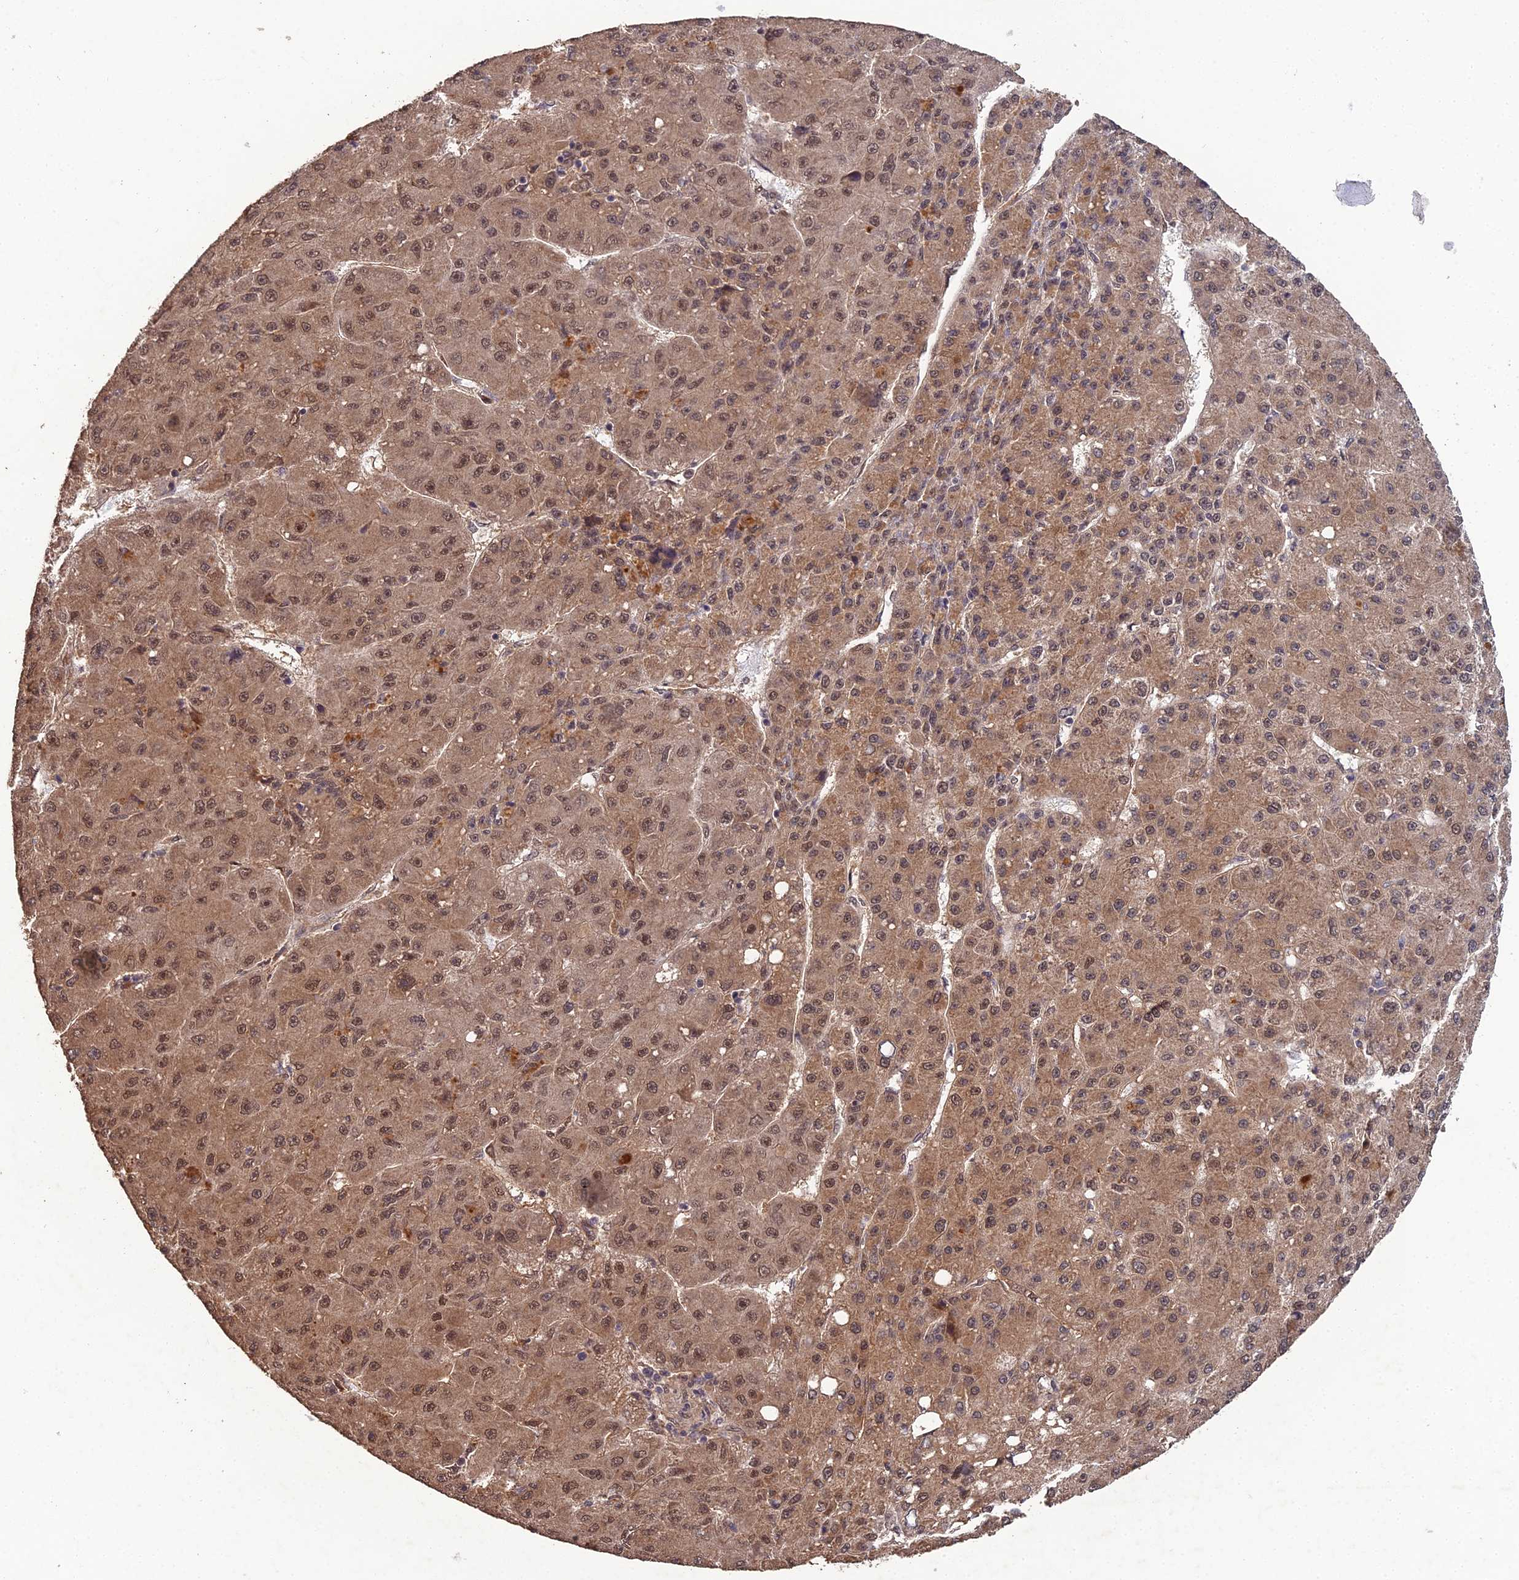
{"staining": {"intensity": "moderate", "quantity": ">75%", "location": "cytoplasmic/membranous,nuclear"}, "tissue": "liver cancer", "cell_type": "Tumor cells", "image_type": "cancer", "snomed": [{"axis": "morphology", "description": "Carcinoma, Hepatocellular, NOS"}, {"axis": "topography", "description": "Liver"}], "caption": "Immunohistochemistry (IHC) histopathology image of neoplastic tissue: human liver hepatocellular carcinoma stained using IHC shows medium levels of moderate protein expression localized specifically in the cytoplasmic/membranous and nuclear of tumor cells, appearing as a cytoplasmic/membranous and nuclear brown color.", "gene": "RALGAPA2", "patient": {"sex": "male", "age": 67}}